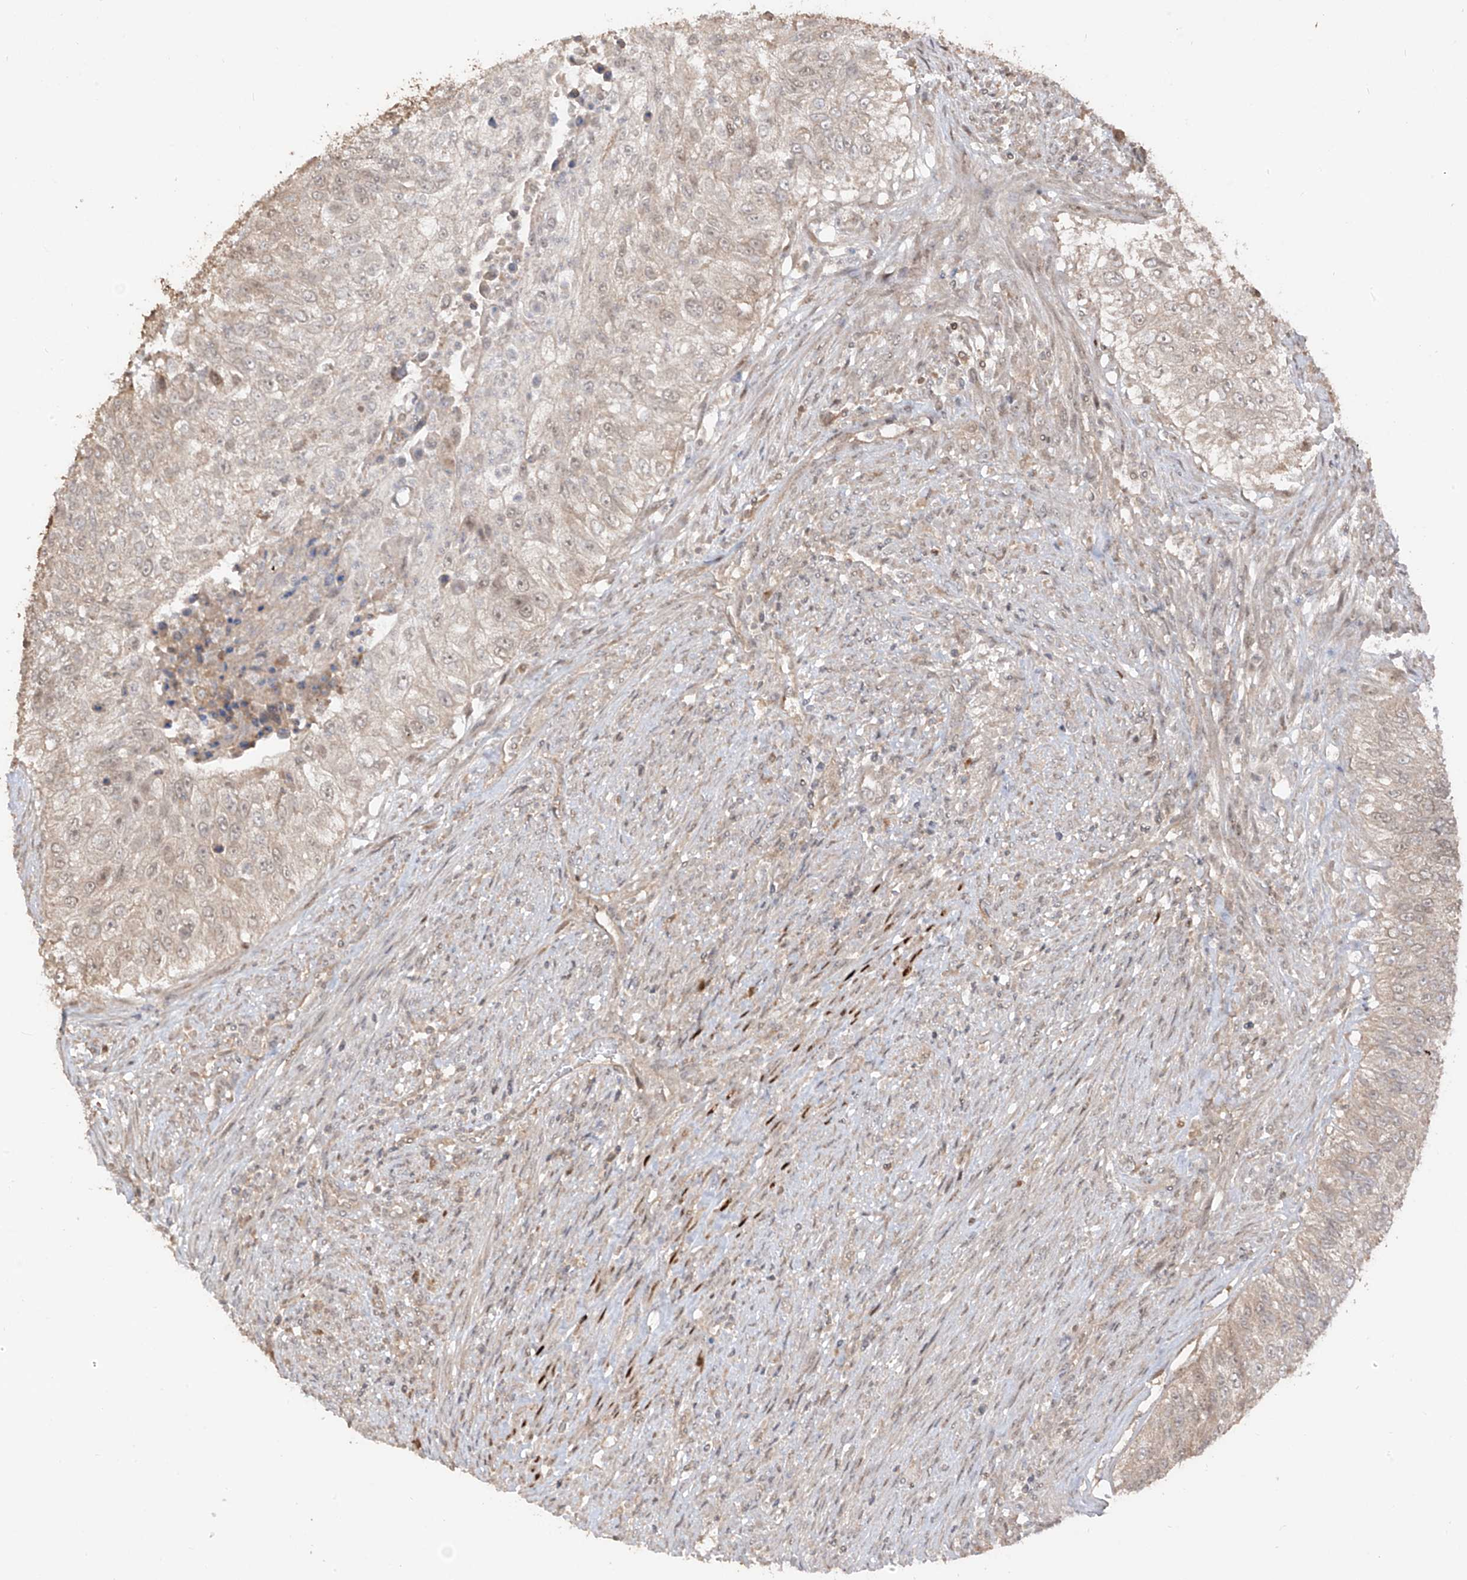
{"staining": {"intensity": "weak", "quantity": "<25%", "location": "cytoplasmic/membranous"}, "tissue": "urothelial cancer", "cell_type": "Tumor cells", "image_type": "cancer", "snomed": [{"axis": "morphology", "description": "Urothelial carcinoma, High grade"}, {"axis": "topography", "description": "Urinary bladder"}], "caption": "Immunohistochemistry of urothelial cancer reveals no expression in tumor cells. (DAB immunohistochemistry (IHC), high magnification).", "gene": "COLGALT2", "patient": {"sex": "female", "age": 60}}